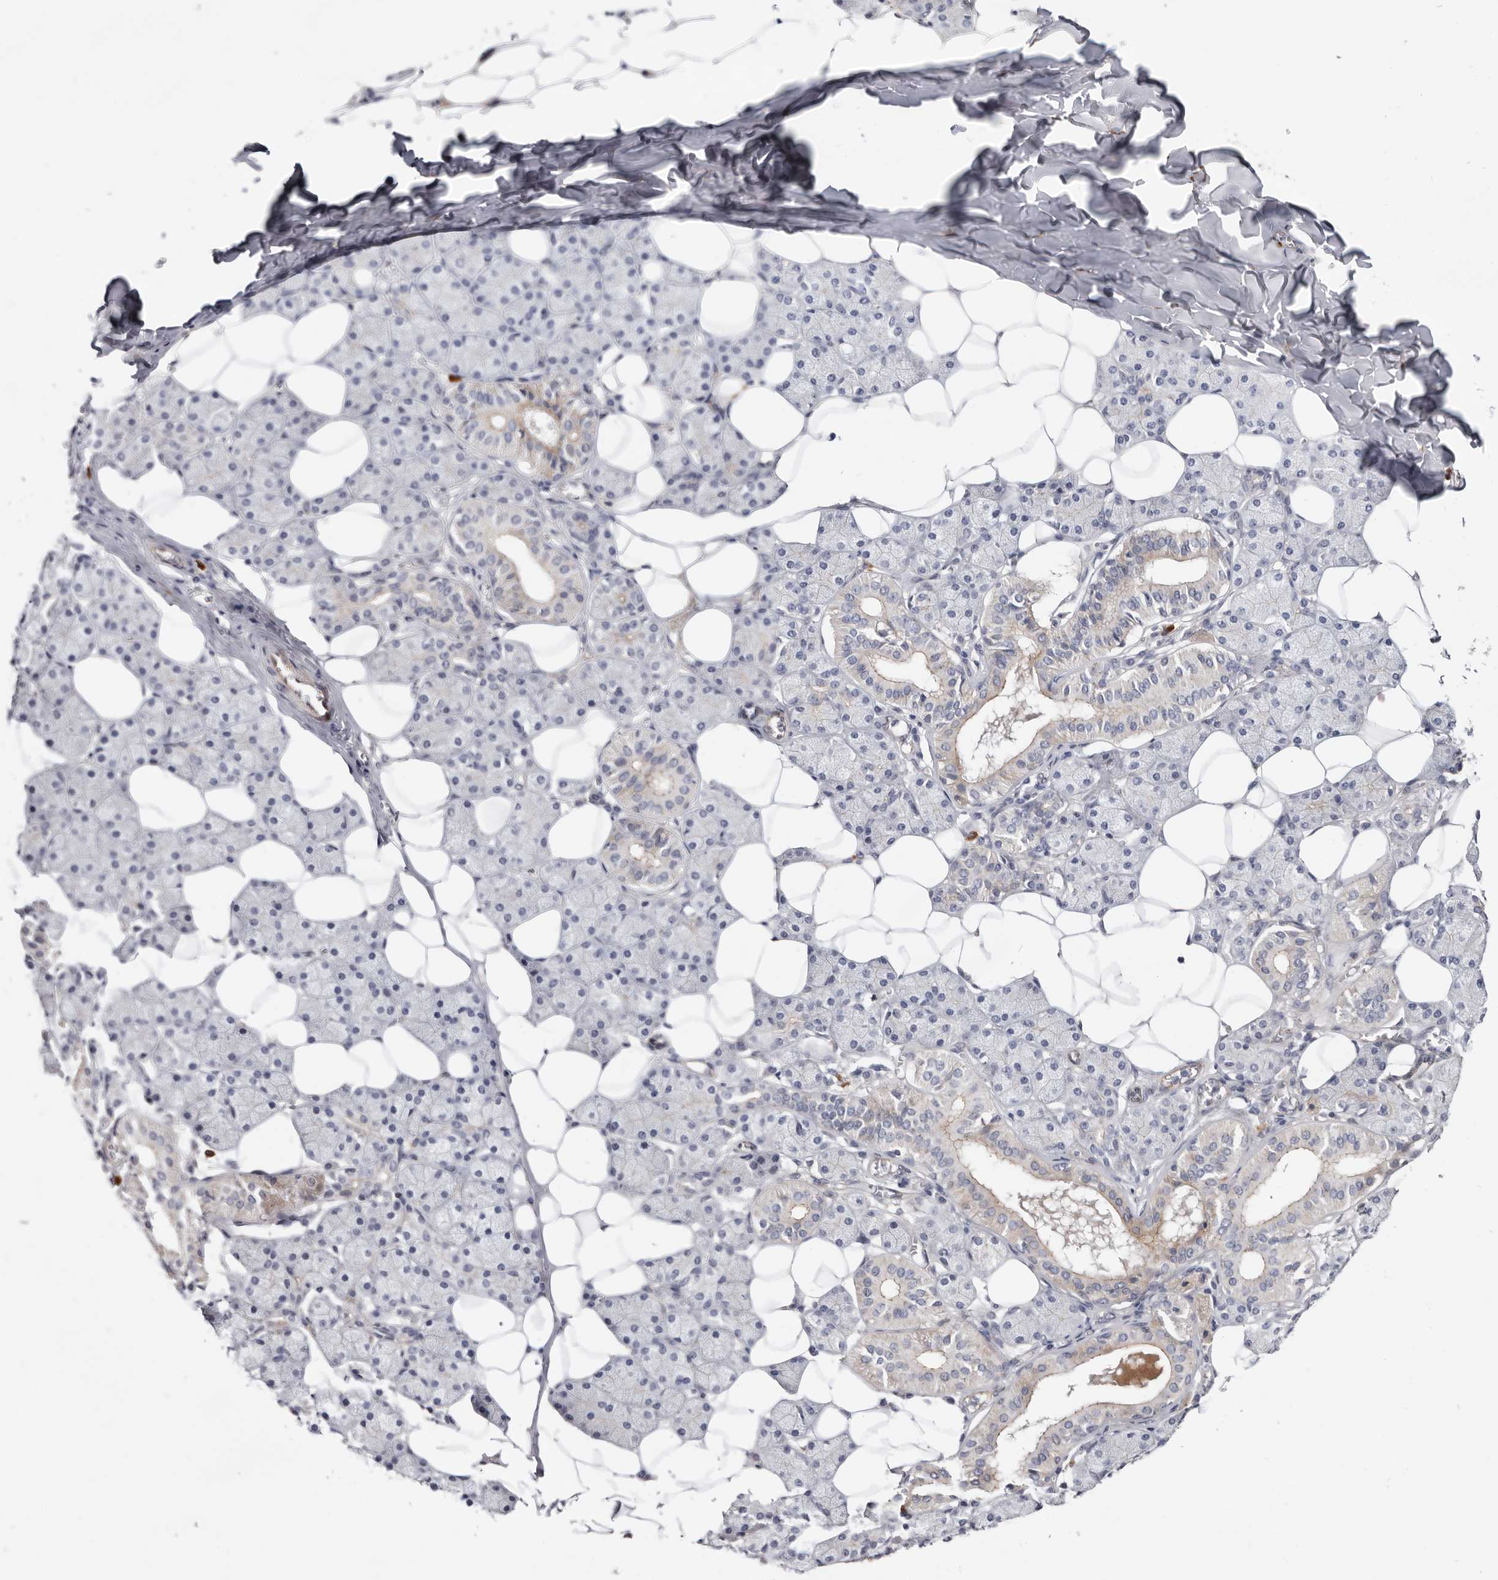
{"staining": {"intensity": "moderate", "quantity": "<25%", "location": "cytoplasmic/membranous"}, "tissue": "salivary gland", "cell_type": "Glandular cells", "image_type": "normal", "snomed": [{"axis": "morphology", "description": "Normal tissue, NOS"}, {"axis": "topography", "description": "Salivary gland"}], "caption": "Unremarkable salivary gland was stained to show a protein in brown. There is low levels of moderate cytoplasmic/membranous expression in approximately <25% of glandular cells. (DAB (3,3'-diaminobenzidine) = brown stain, brightfield microscopy at high magnification).", "gene": "USH1C", "patient": {"sex": "female", "age": 33}}